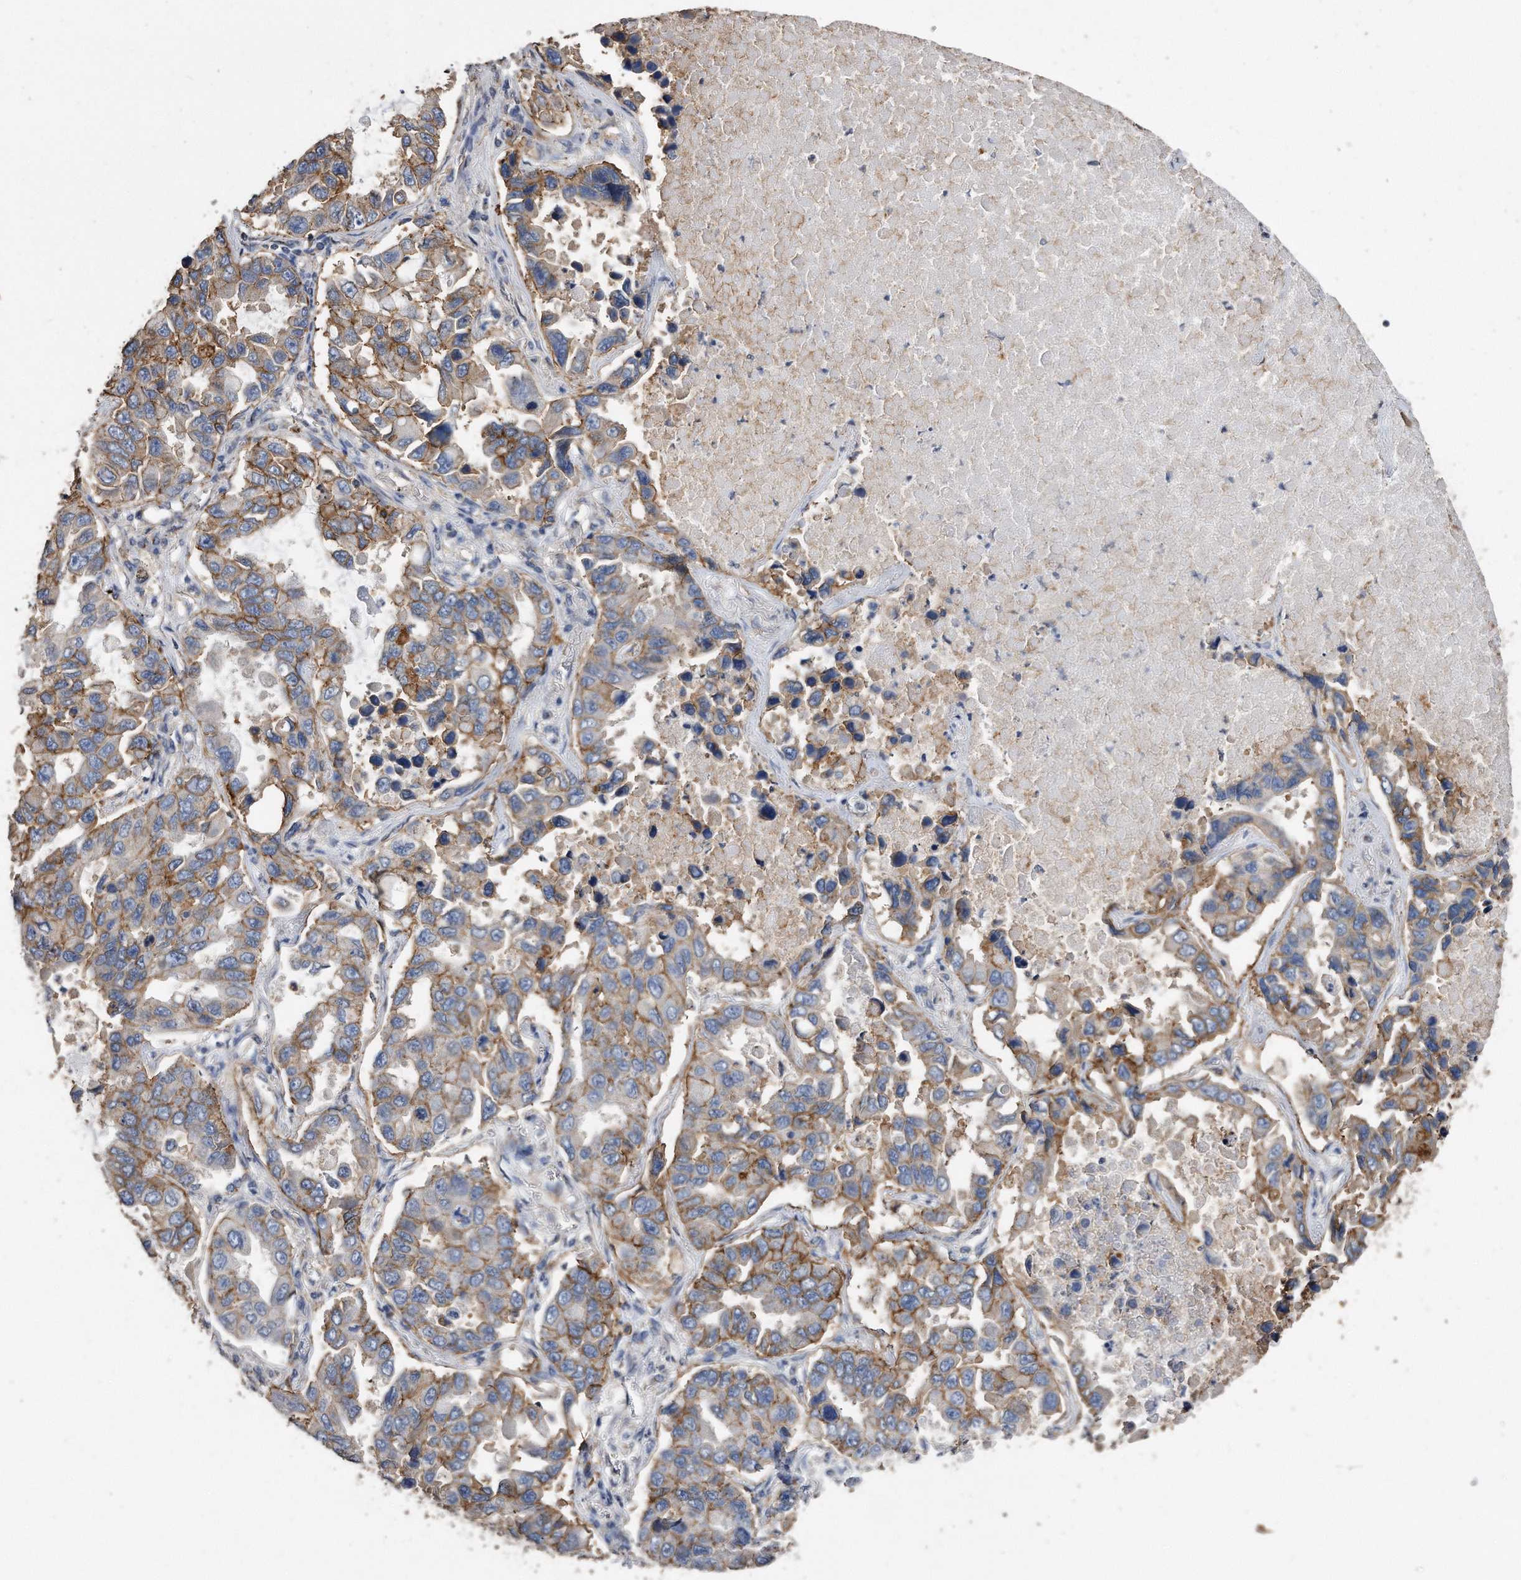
{"staining": {"intensity": "moderate", "quantity": "25%-75%", "location": "cytoplasmic/membranous"}, "tissue": "lung cancer", "cell_type": "Tumor cells", "image_type": "cancer", "snomed": [{"axis": "morphology", "description": "Adenocarcinoma, NOS"}, {"axis": "topography", "description": "Lung"}], "caption": "A brown stain highlights moderate cytoplasmic/membranous staining of a protein in human adenocarcinoma (lung) tumor cells.", "gene": "CDCP1", "patient": {"sex": "male", "age": 64}}